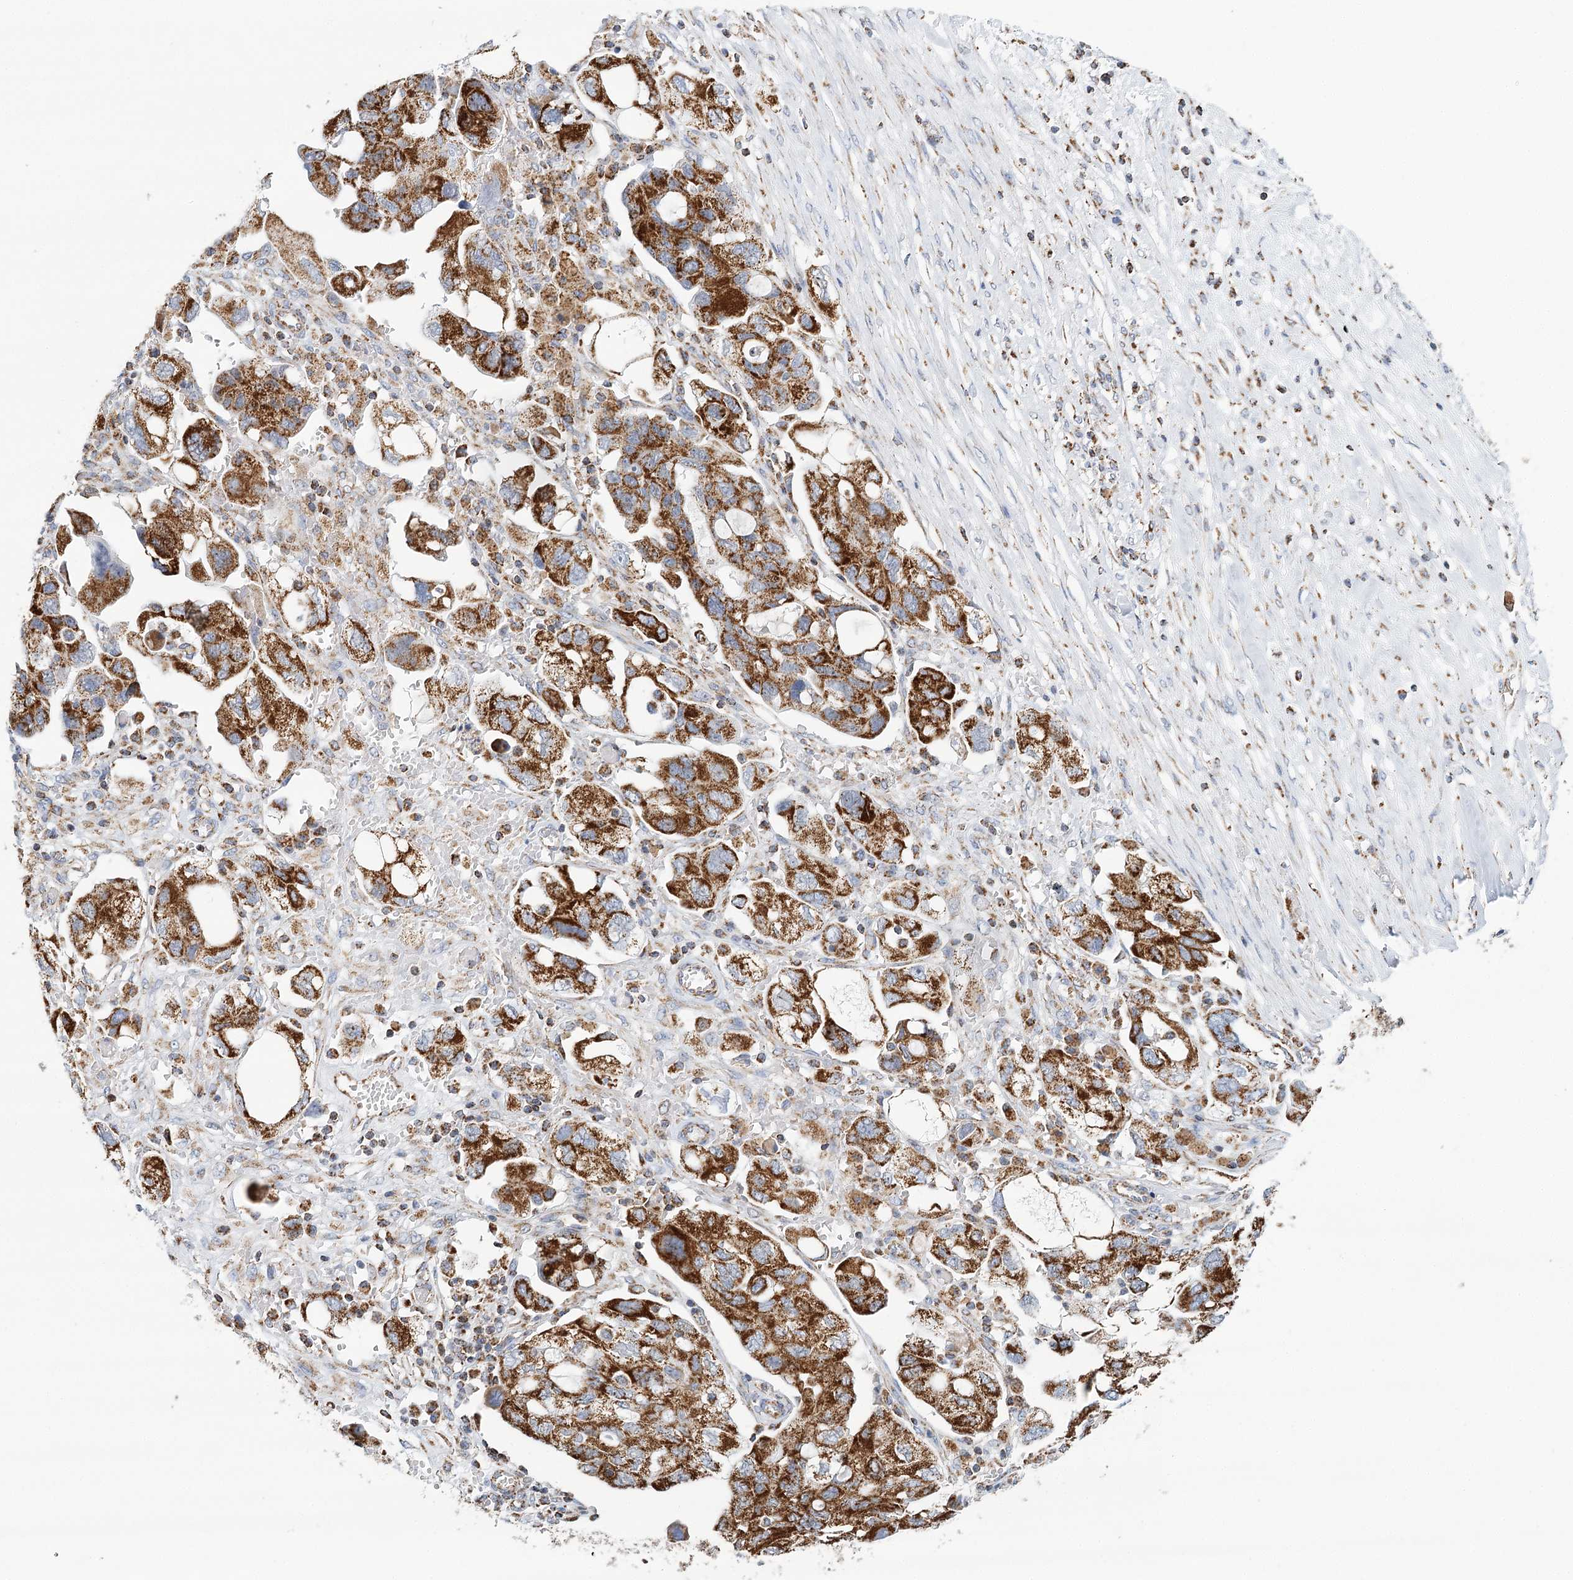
{"staining": {"intensity": "strong", "quantity": ">75%", "location": "cytoplasmic/membranous"}, "tissue": "ovarian cancer", "cell_type": "Tumor cells", "image_type": "cancer", "snomed": [{"axis": "morphology", "description": "Carcinoma, NOS"}, {"axis": "morphology", "description": "Cystadenocarcinoma, serous, NOS"}, {"axis": "topography", "description": "Ovary"}], "caption": "Protein staining exhibits strong cytoplasmic/membranous positivity in approximately >75% of tumor cells in carcinoma (ovarian).", "gene": "LSS", "patient": {"sex": "female", "age": 69}}